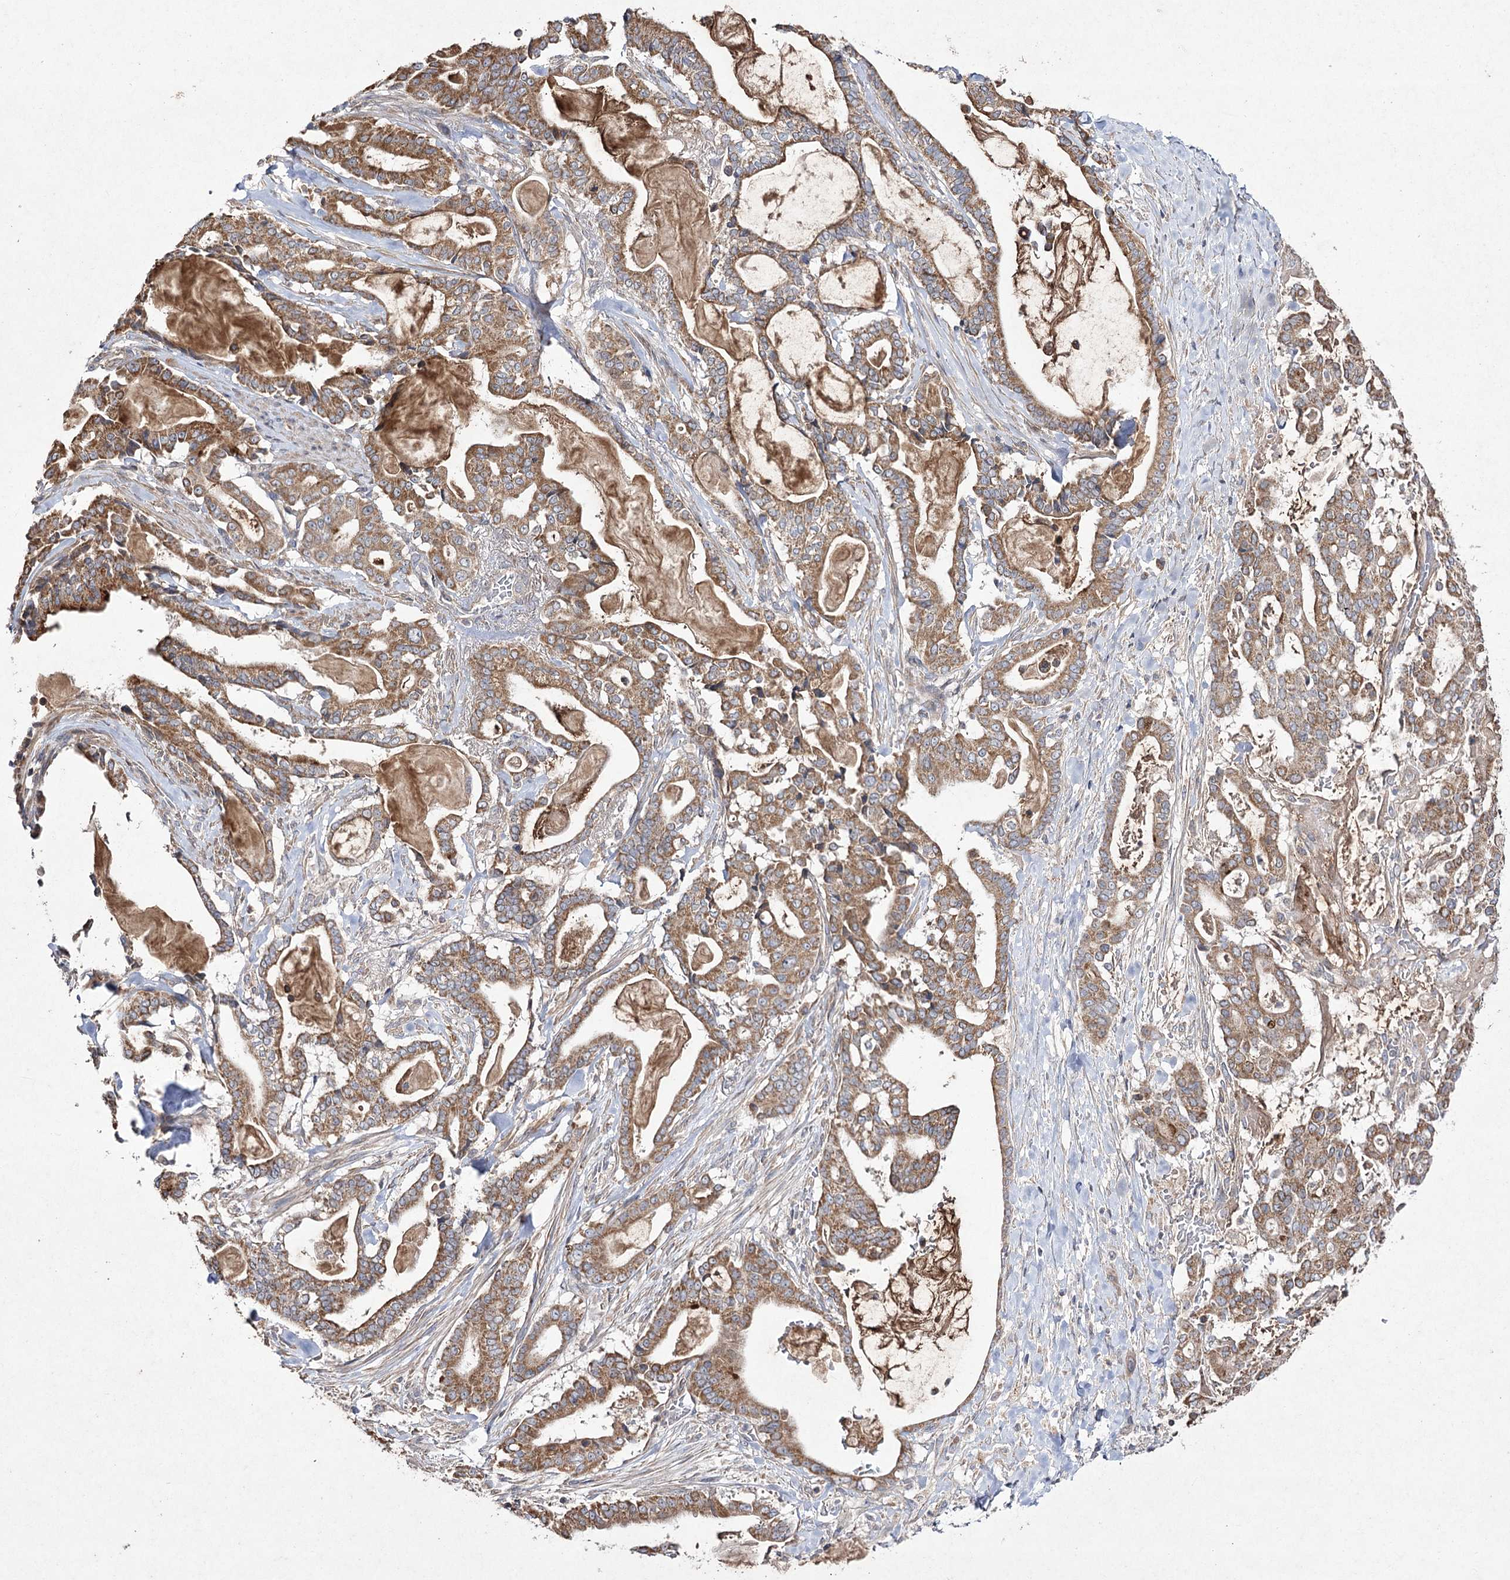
{"staining": {"intensity": "moderate", "quantity": ">75%", "location": "cytoplasmic/membranous"}, "tissue": "pancreatic cancer", "cell_type": "Tumor cells", "image_type": "cancer", "snomed": [{"axis": "morphology", "description": "Adenocarcinoma, NOS"}, {"axis": "topography", "description": "Pancreas"}], "caption": "This photomicrograph displays adenocarcinoma (pancreatic) stained with immunohistochemistry (IHC) to label a protein in brown. The cytoplasmic/membranous of tumor cells show moderate positivity for the protein. Nuclei are counter-stained blue.", "gene": "FANCL", "patient": {"sex": "male", "age": 63}}